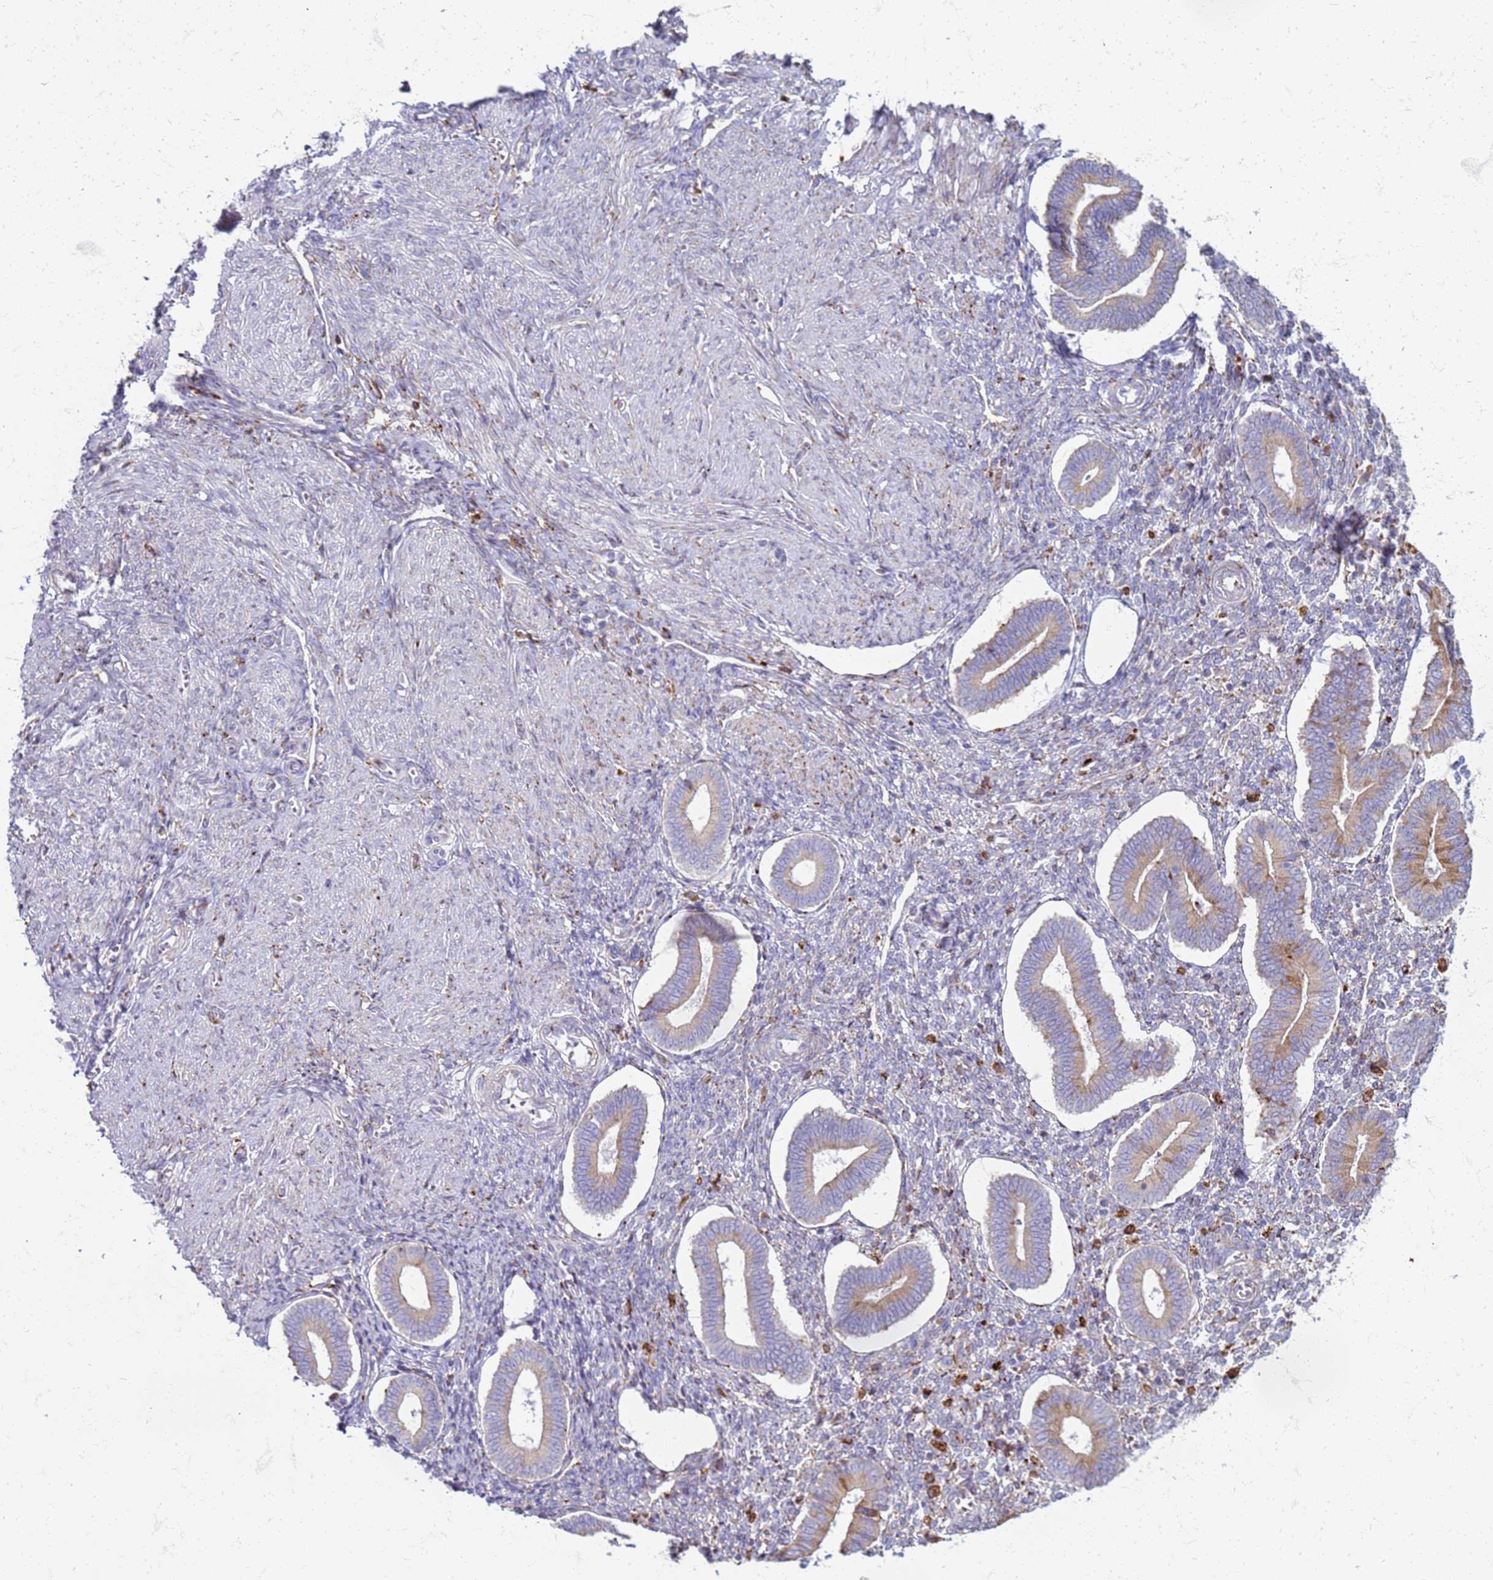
{"staining": {"intensity": "negative", "quantity": "none", "location": "none"}, "tissue": "endometrium", "cell_type": "Cells in endometrial stroma", "image_type": "normal", "snomed": [{"axis": "morphology", "description": "Normal tissue, NOS"}, {"axis": "topography", "description": "Endometrium"}], "caption": "Endometrium was stained to show a protein in brown. There is no significant positivity in cells in endometrial stroma. Nuclei are stained in blue.", "gene": "PDK3", "patient": {"sex": "female", "age": 44}}